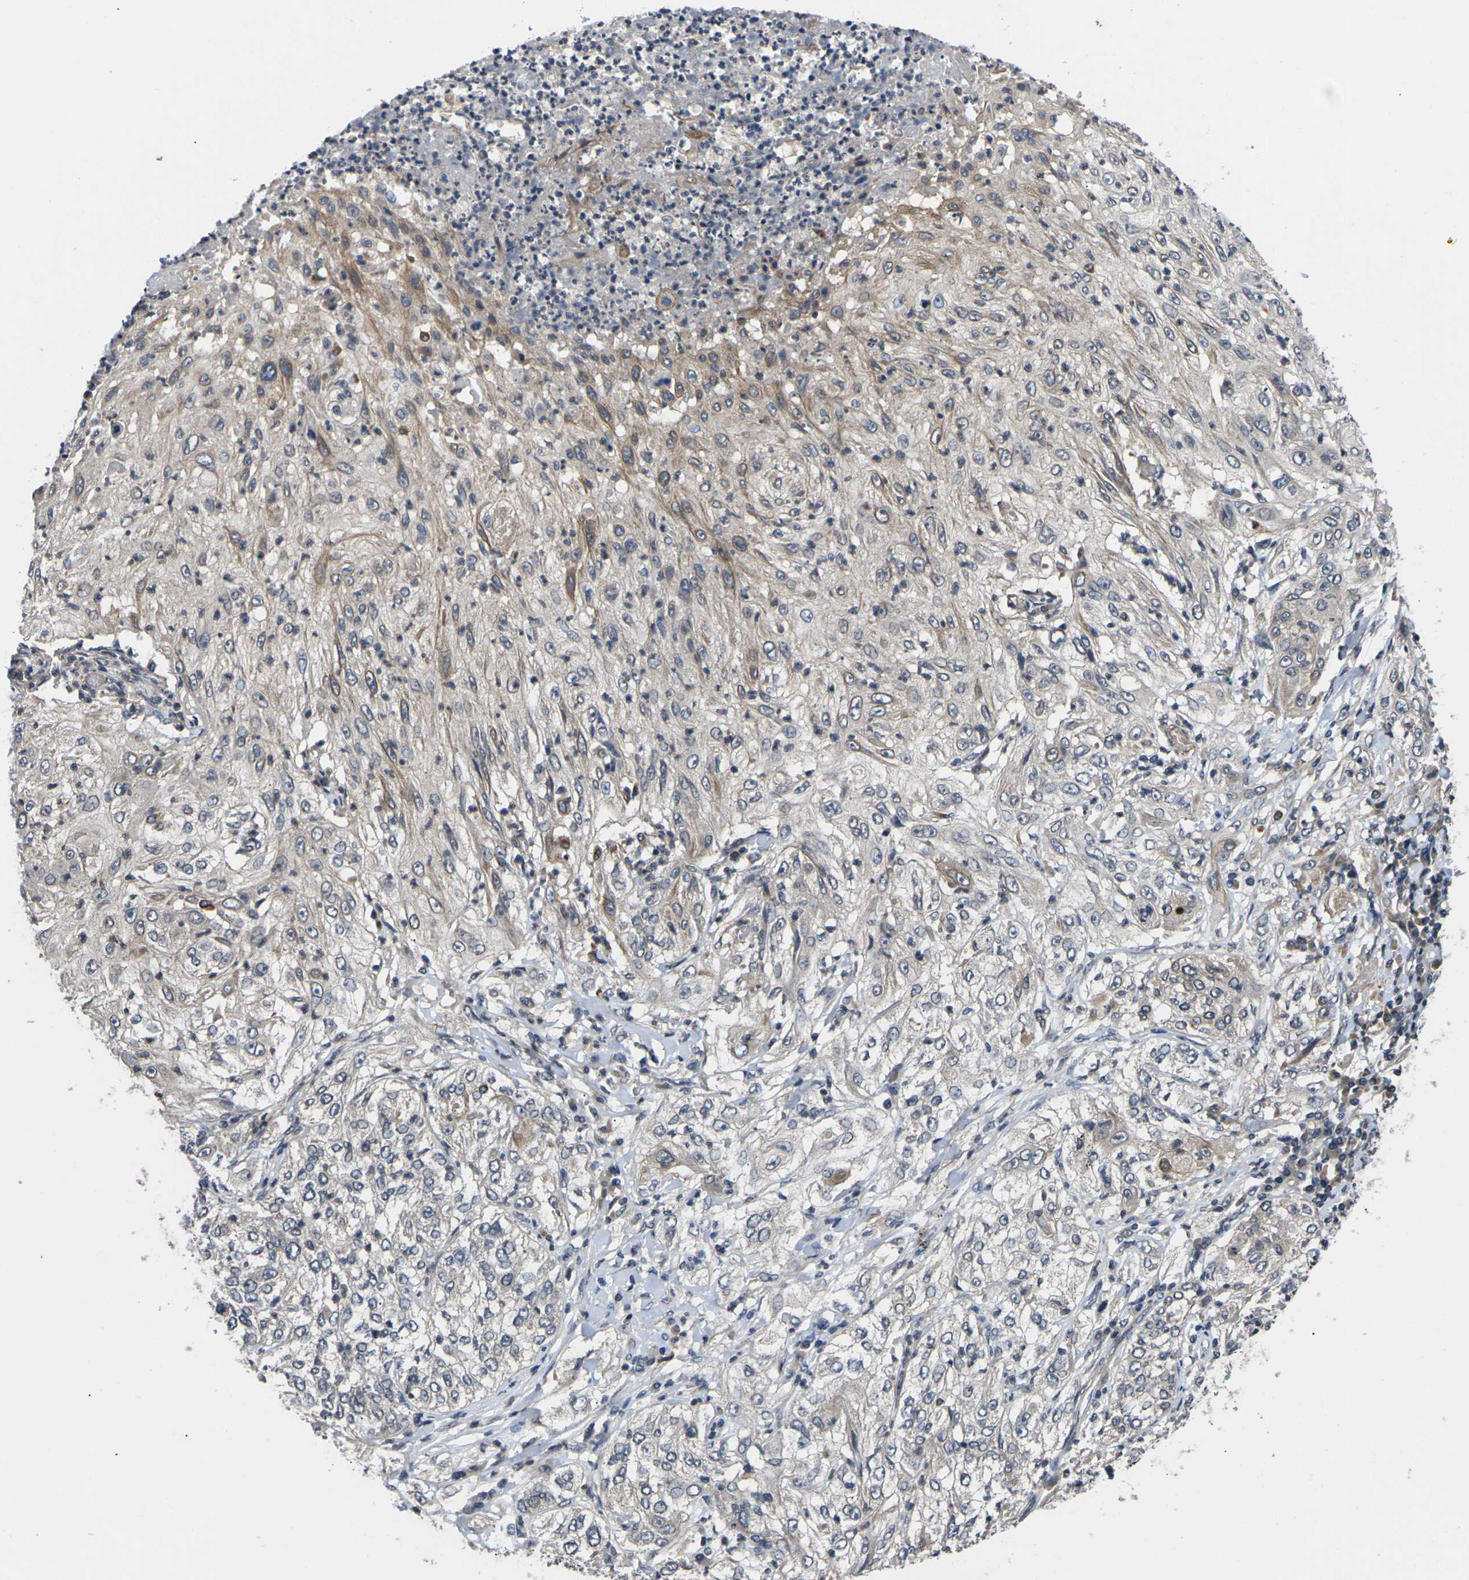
{"staining": {"intensity": "weak", "quantity": ">75%", "location": "cytoplasmic/membranous"}, "tissue": "lung cancer", "cell_type": "Tumor cells", "image_type": "cancer", "snomed": [{"axis": "morphology", "description": "Inflammation, NOS"}, {"axis": "morphology", "description": "Squamous cell carcinoma, NOS"}, {"axis": "topography", "description": "Lymph node"}, {"axis": "topography", "description": "Soft tissue"}, {"axis": "topography", "description": "Lung"}], "caption": "Approximately >75% of tumor cells in human lung cancer (squamous cell carcinoma) display weak cytoplasmic/membranous protein positivity as visualized by brown immunohistochemical staining.", "gene": "DKK2", "patient": {"sex": "male", "age": 66}}